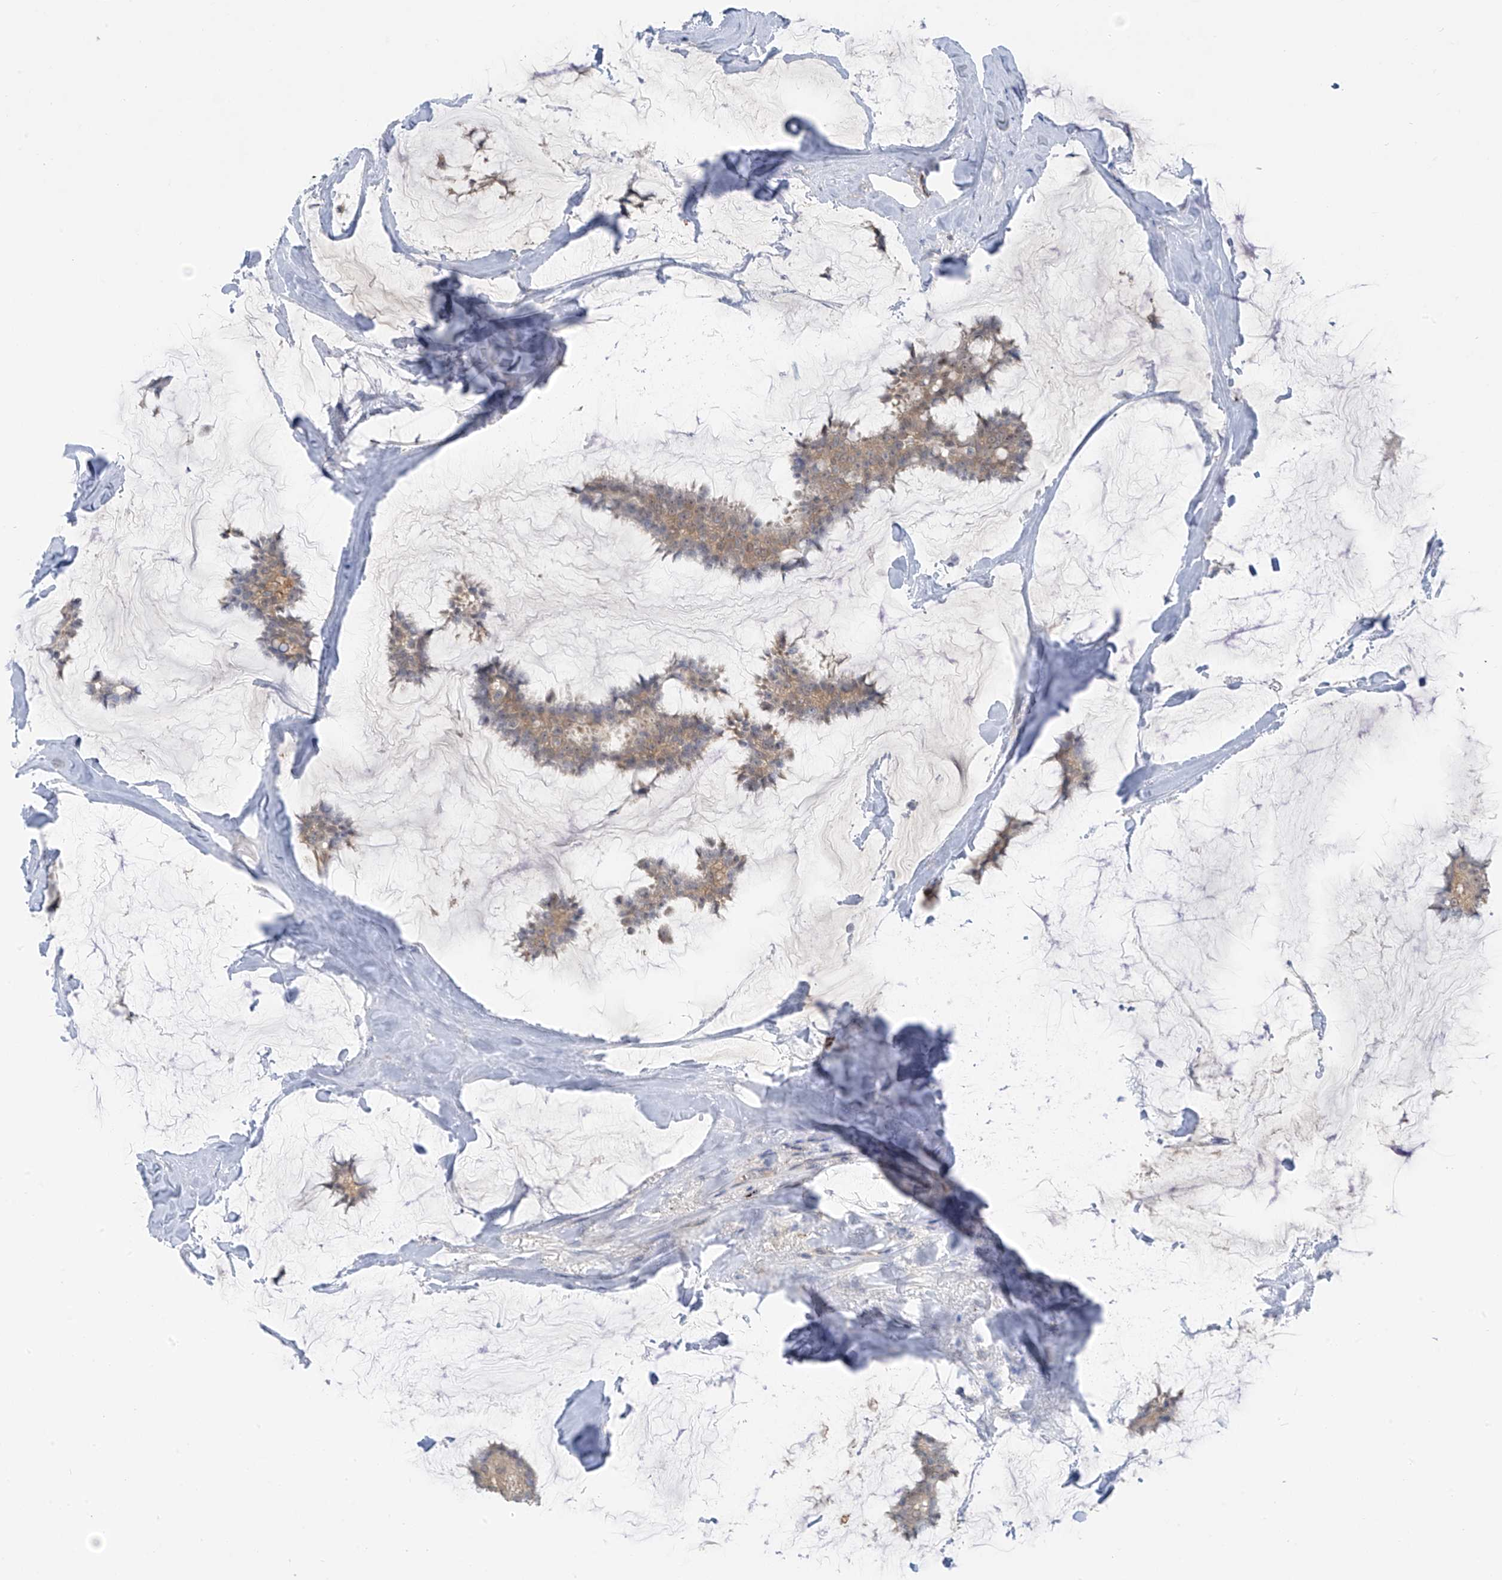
{"staining": {"intensity": "weak", "quantity": ">75%", "location": "cytoplasmic/membranous"}, "tissue": "breast cancer", "cell_type": "Tumor cells", "image_type": "cancer", "snomed": [{"axis": "morphology", "description": "Duct carcinoma"}, {"axis": "topography", "description": "Breast"}], "caption": "Tumor cells show low levels of weak cytoplasmic/membranous positivity in approximately >75% of cells in breast cancer.", "gene": "ZNF793", "patient": {"sex": "female", "age": 93}}